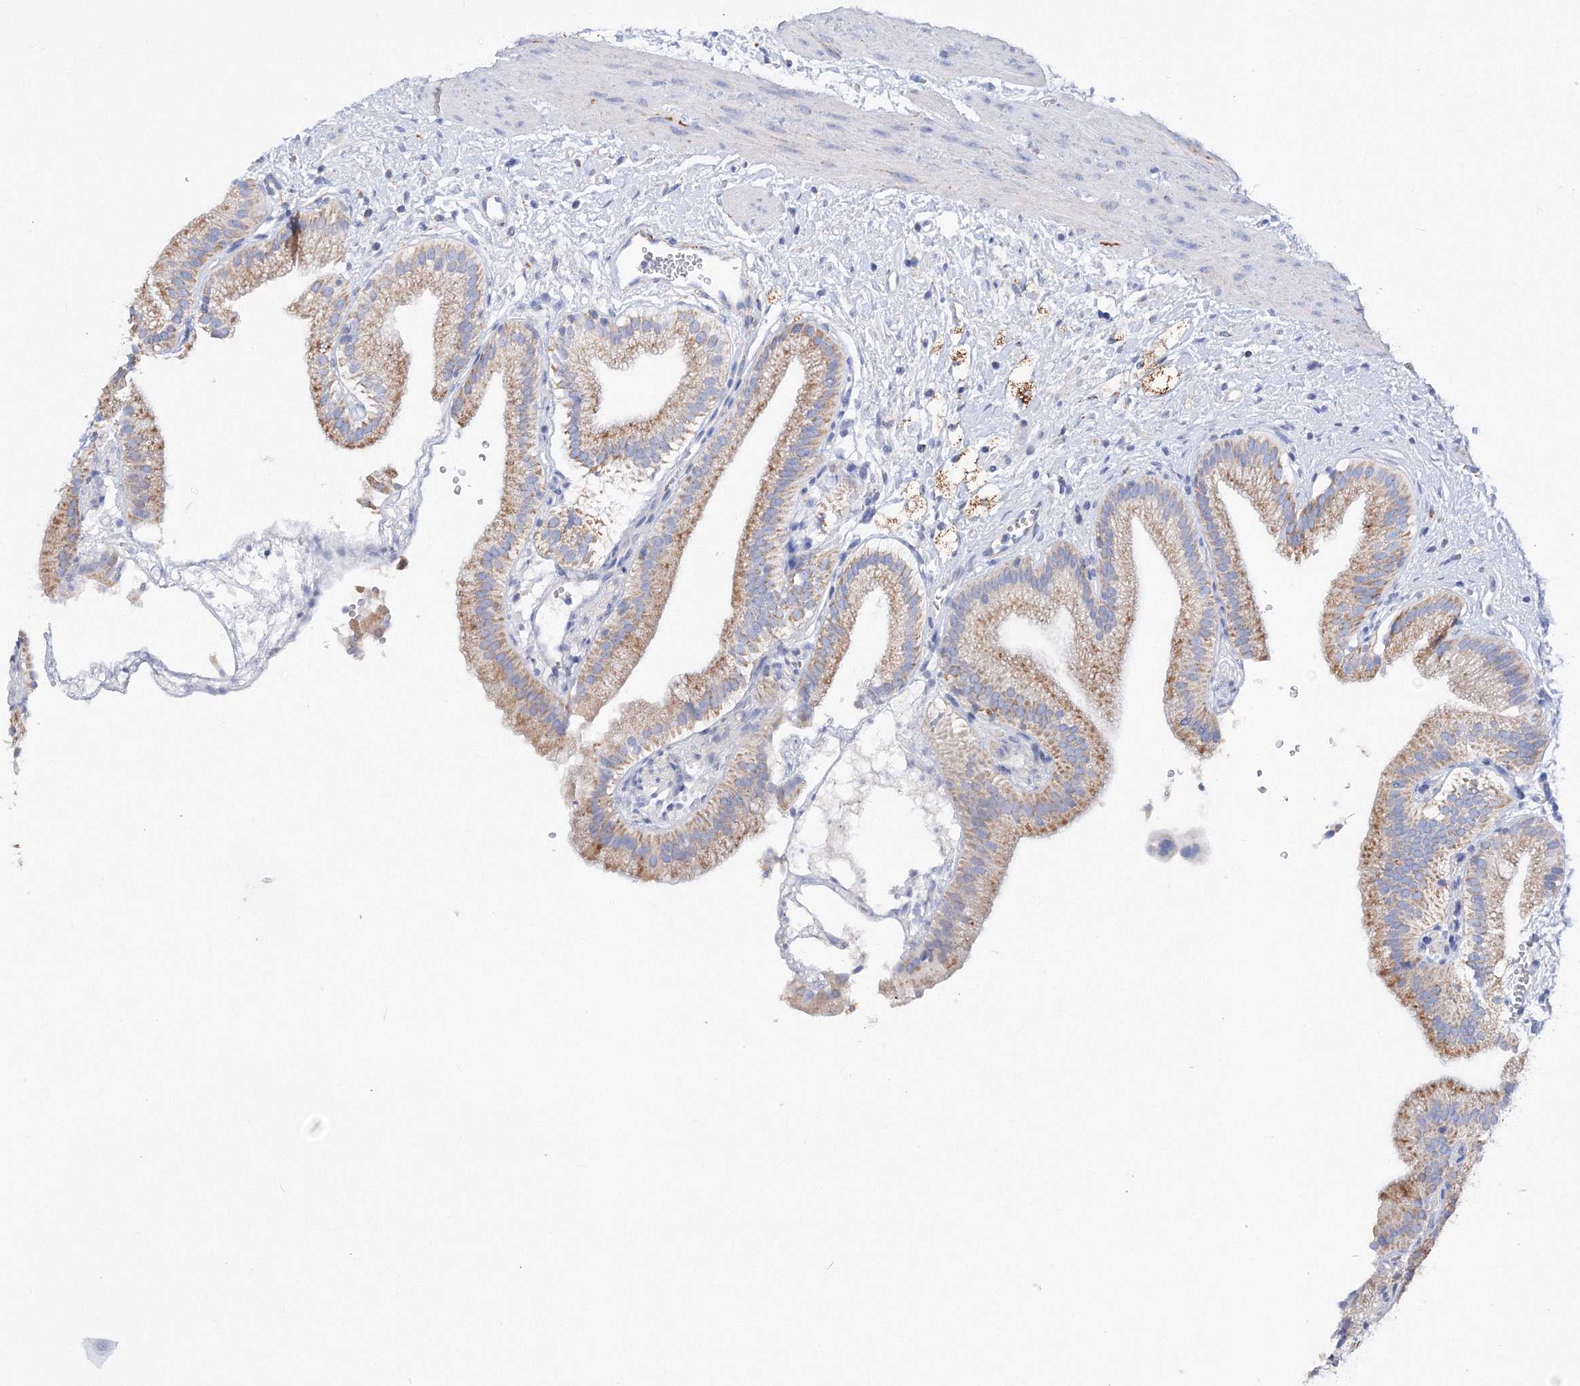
{"staining": {"intensity": "moderate", "quantity": ">75%", "location": "cytoplasmic/membranous"}, "tissue": "gallbladder", "cell_type": "Glandular cells", "image_type": "normal", "snomed": [{"axis": "morphology", "description": "Normal tissue, NOS"}, {"axis": "topography", "description": "Gallbladder"}], "caption": "A micrograph of human gallbladder stained for a protein displays moderate cytoplasmic/membranous brown staining in glandular cells.", "gene": "MERTK", "patient": {"sex": "male", "age": 55}}